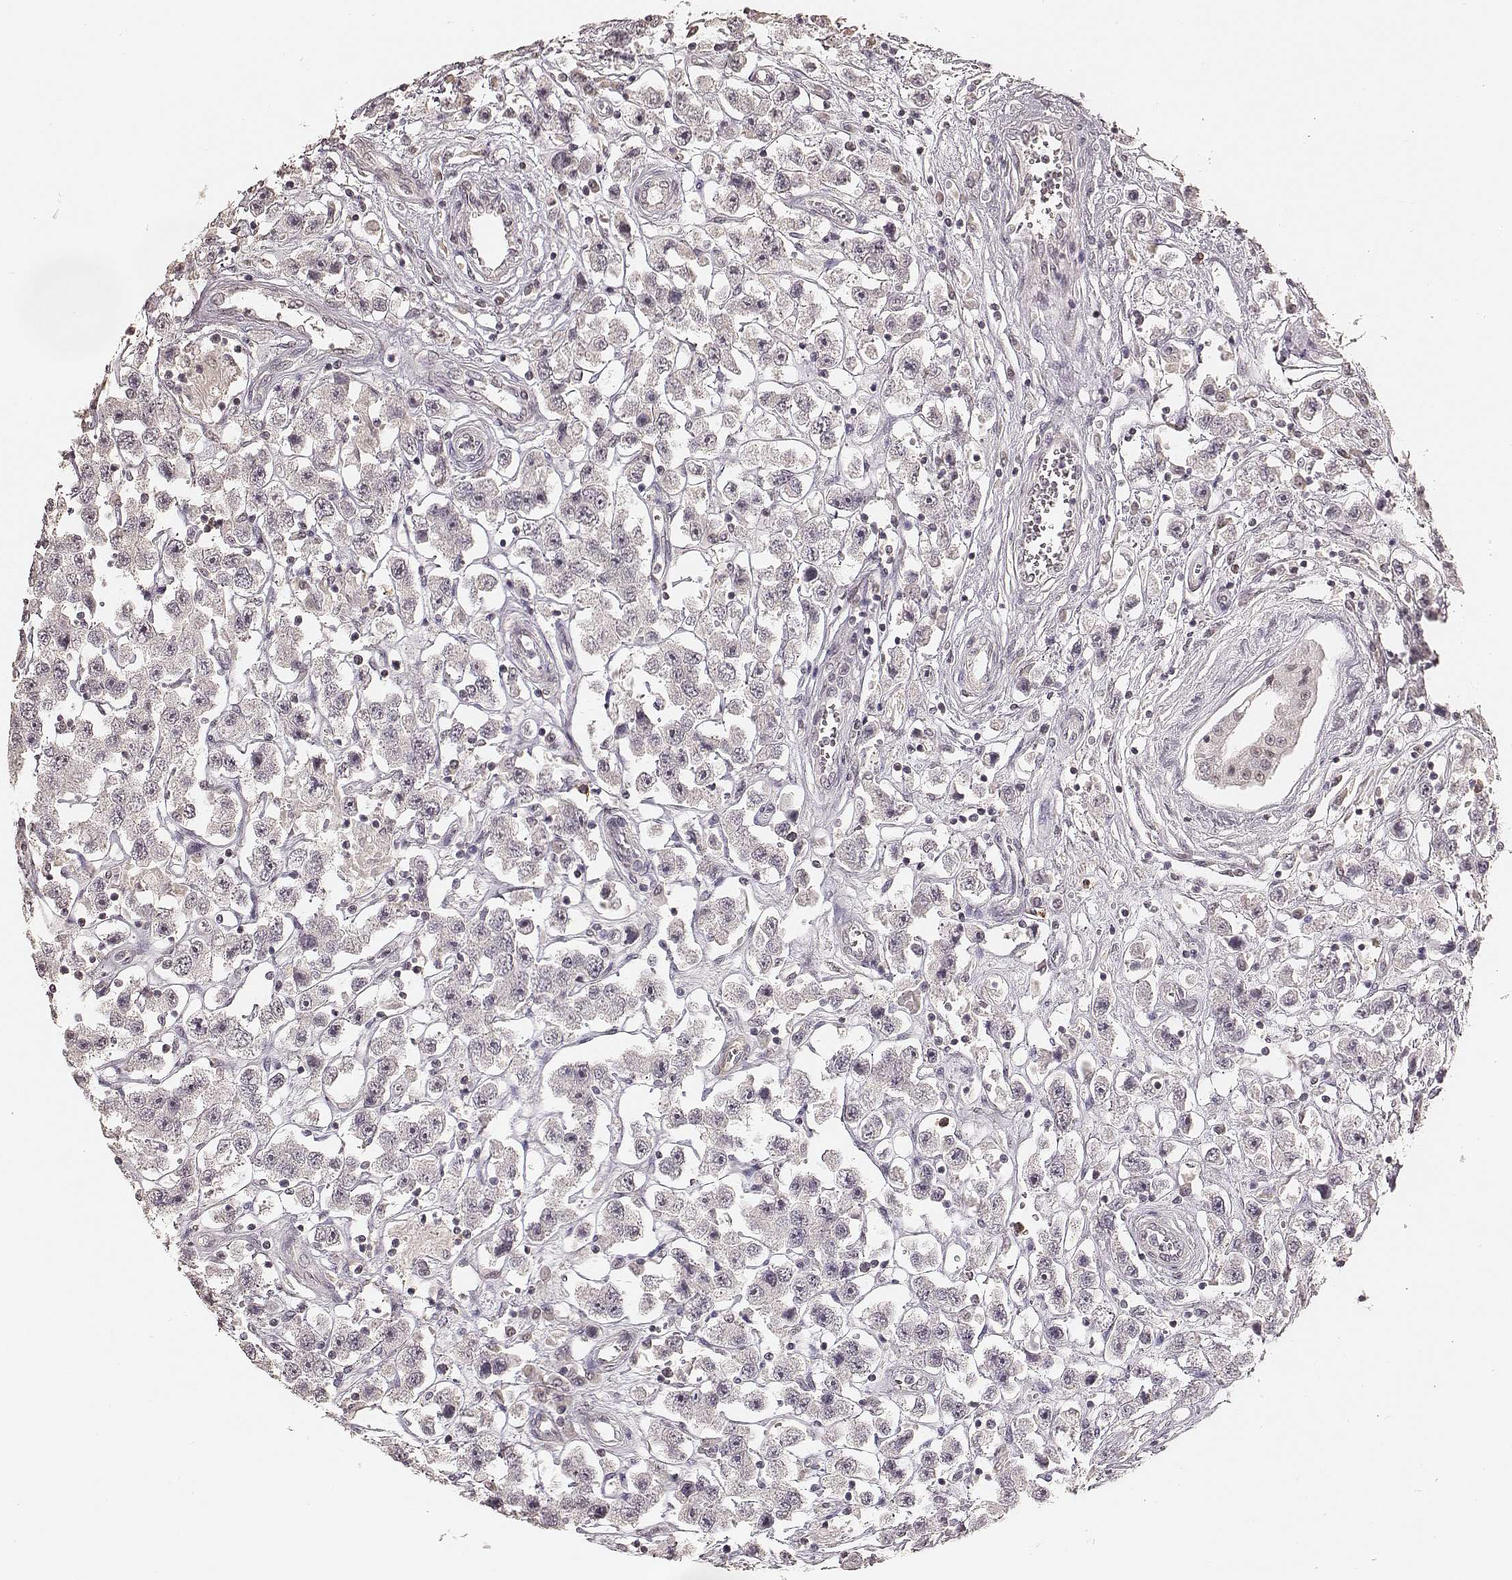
{"staining": {"intensity": "negative", "quantity": "none", "location": "none"}, "tissue": "testis cancer", "cell_type": "Tumor cells", "image_type": "cancer", "snomed": [{"axis": "morphology", "description": "Seminoma, NOS"}, {"axis": "topography", "description": "Testis"}], "caption": "Tumor cells are negative for protein expression in human testis cancer.", "gene": "LY6K", "patient": {"sex": "male", "age": 45}}